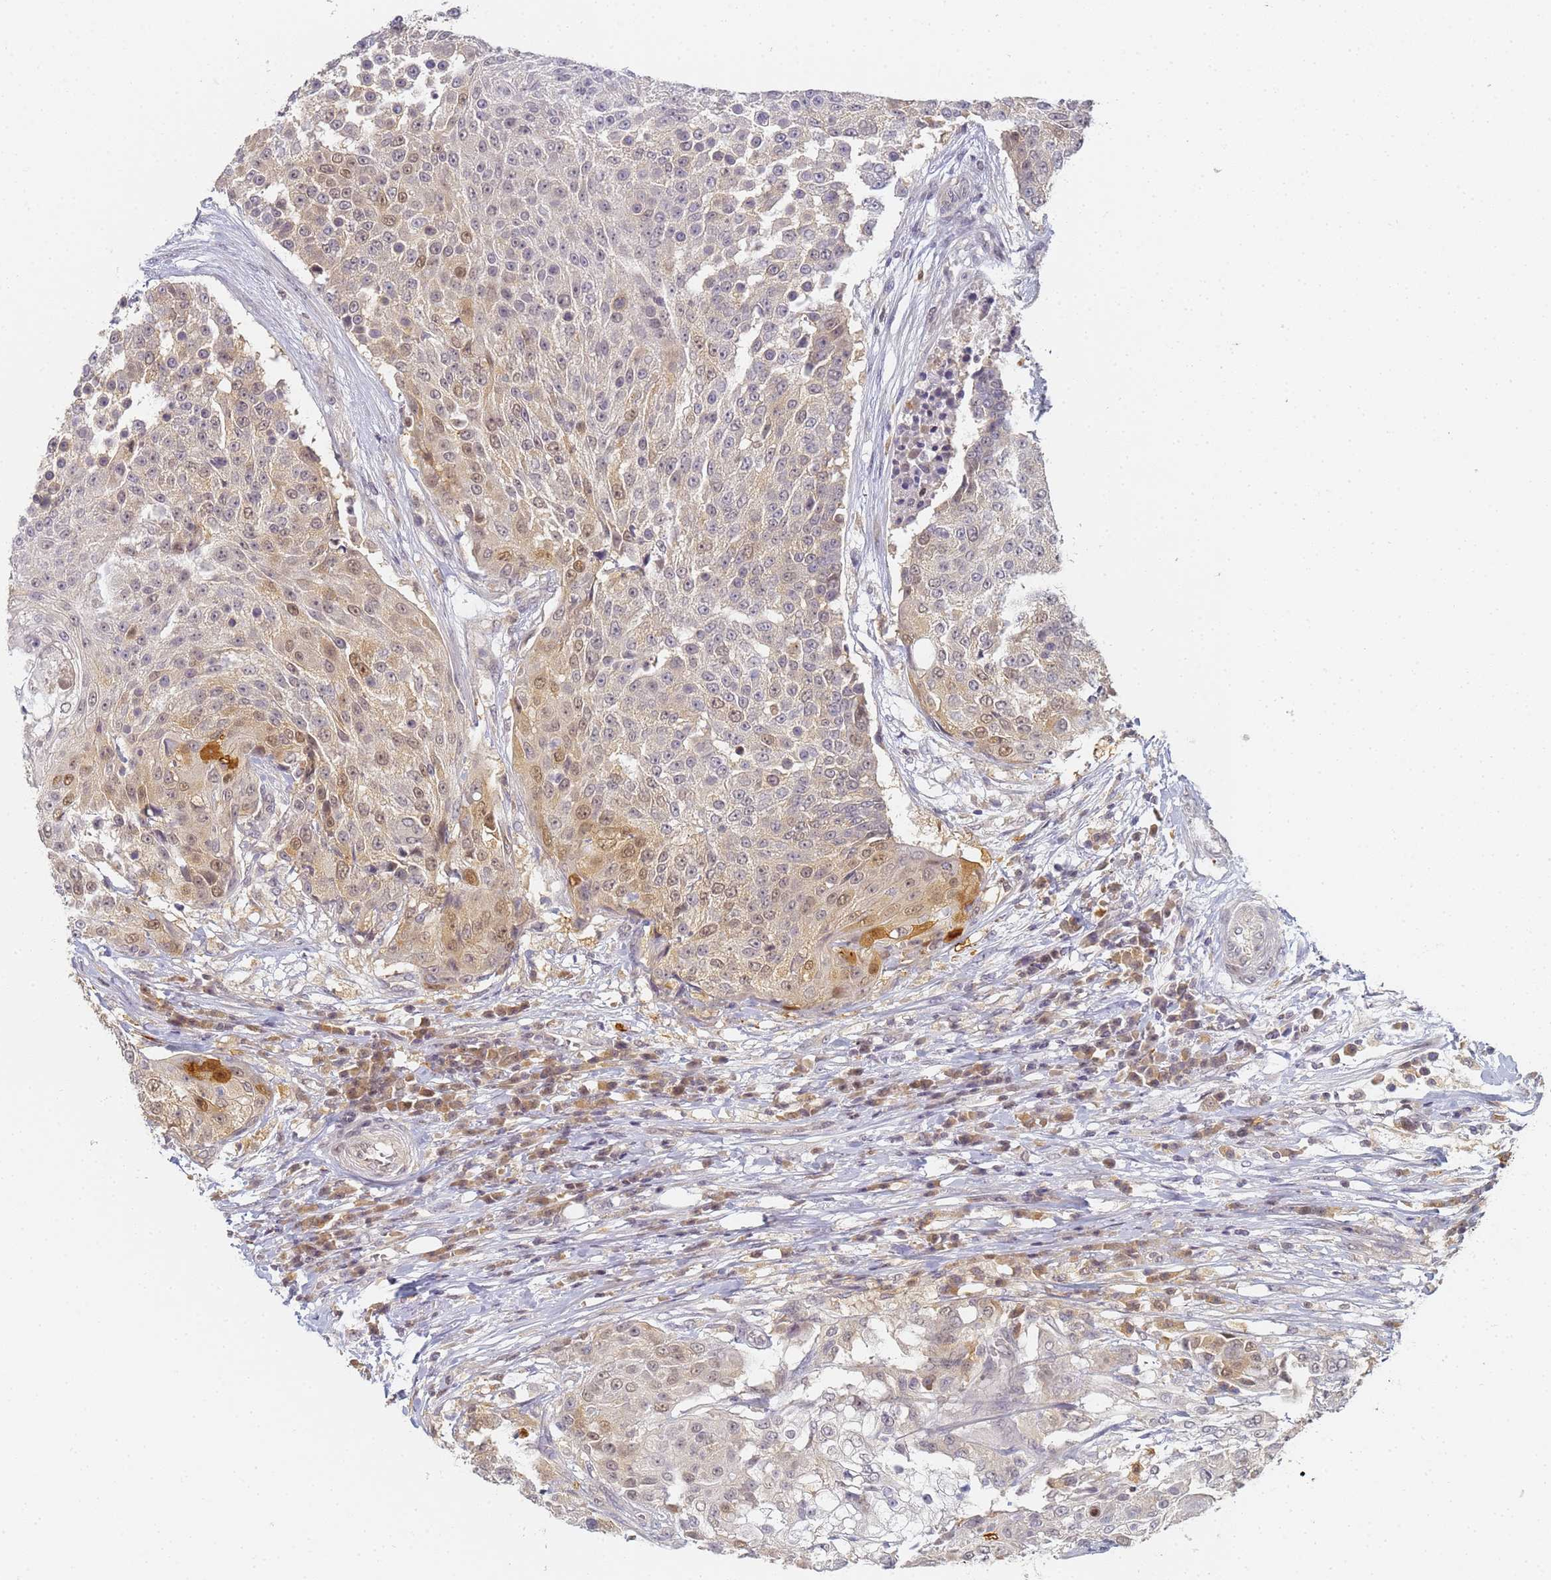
{"staining": {"intensity": "moderate", "quantity": "<25%", "location": "nuclear"}, "tissue": "urothelial cancer", "cell_type": "Tumor cells", "image_type": "cancer", "snomed": [{"axis": "morphology", "description": "Urothelial carcinoma, High grade"}, {"axis": "topography", "description": "Urinary bladder"}], "caption": "High-grade urothelial carcinoma stained for a protein displays moderate nuclear positivity in tumor cells.", "gene": "HMCES", "patient": {"sex": "female", "age": 63}}